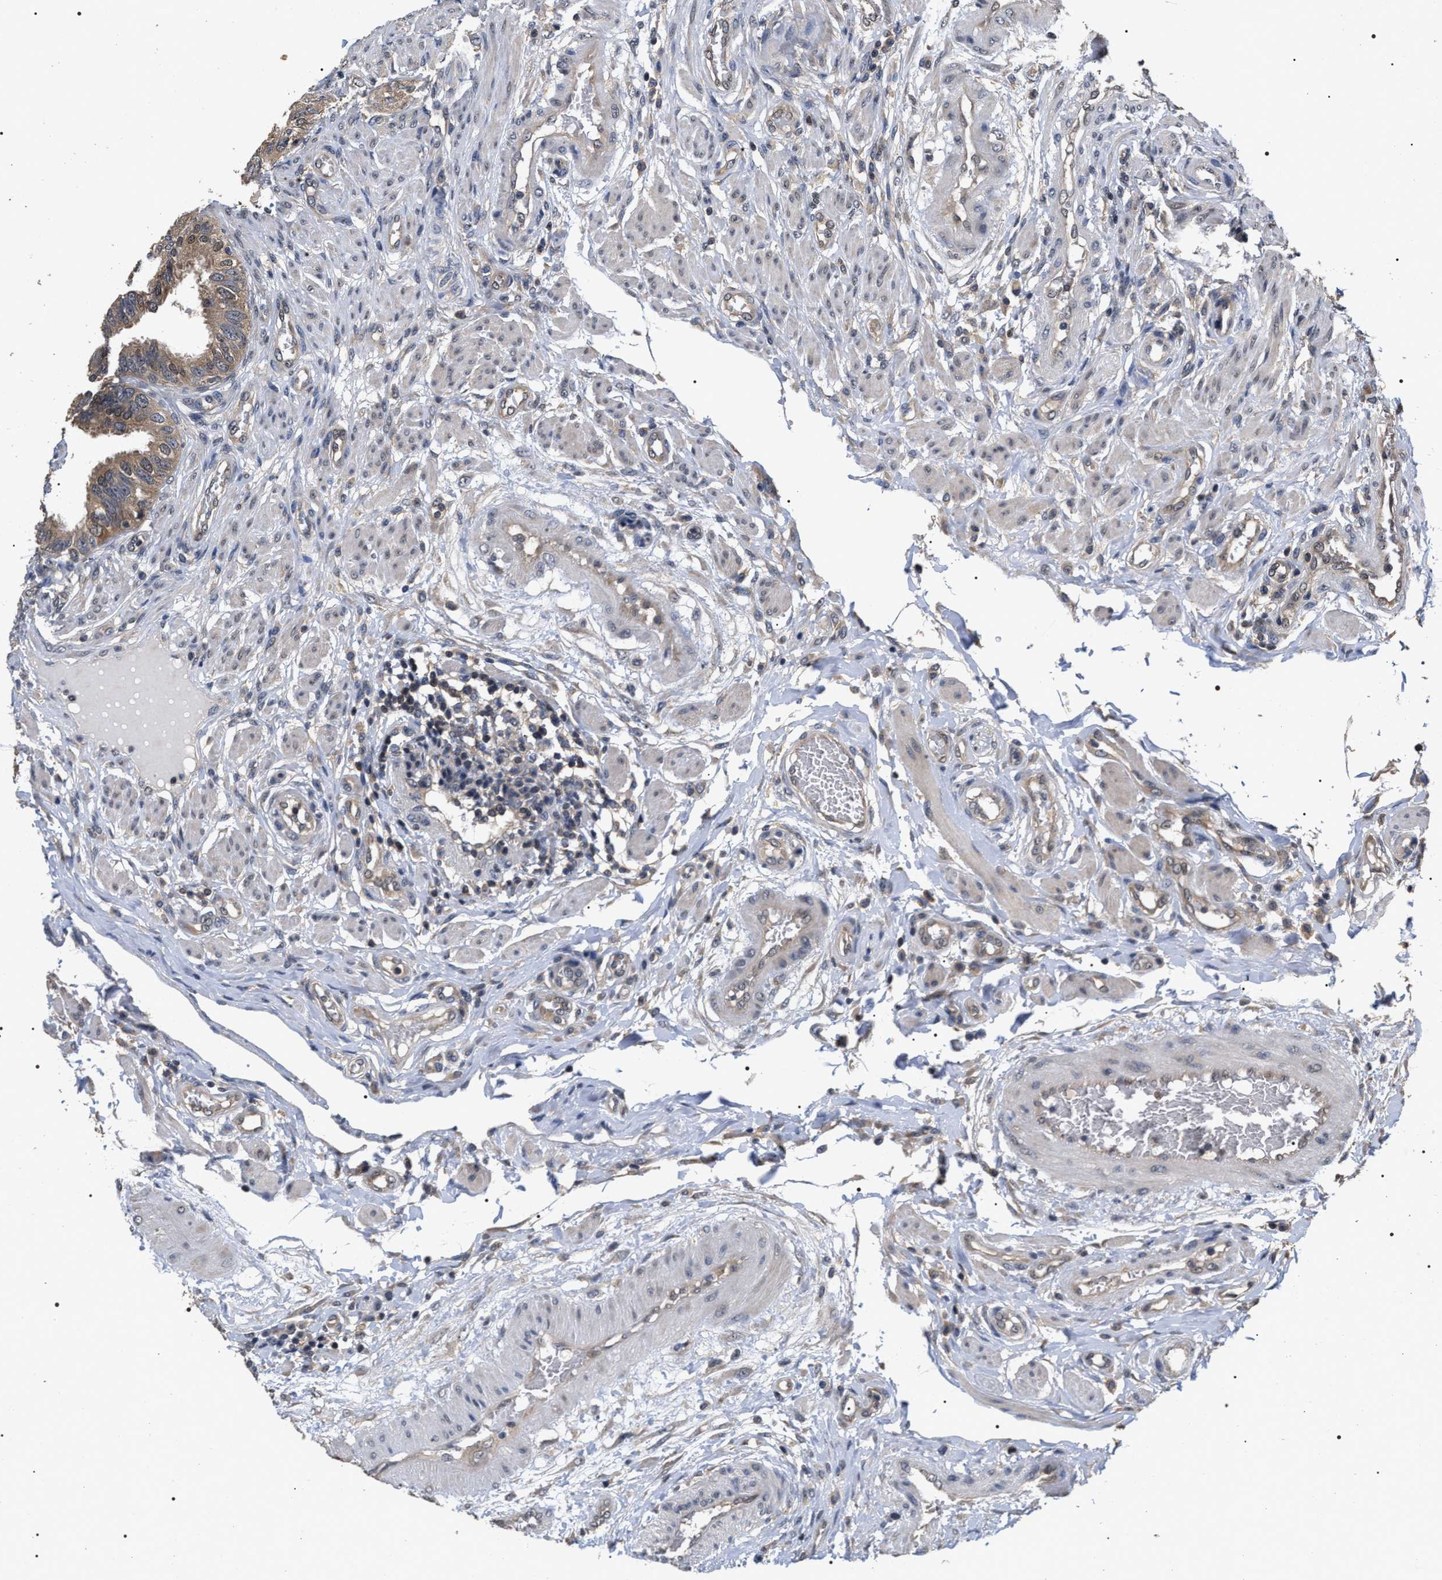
{"staining": {"intensity": "moderate", "quantity": ">75%", "location": "cytoplasmic/membranous,nuclear"}, "tissue": "fallopian tube", "cell_type": "Glandular cells", "image_type": "normal", "snomed": [{"axis": "morphology", "description": "Normal tissue, NOS"}, {"axis": "topography", "description": "Fallopian tube"}, {"axis": "topography", "description": "Placenta"}], "caption": "A high-resolution histopathology image shows IHC staining of unremarkable fallopian tube, which shows moderate cytoplasmic/membranous,nuclear positivity in about >75% of glandular cells. Nuclei are stained in blue.", "gene": "UPF3A", "patient": {"sex": "female", "age": 34}}